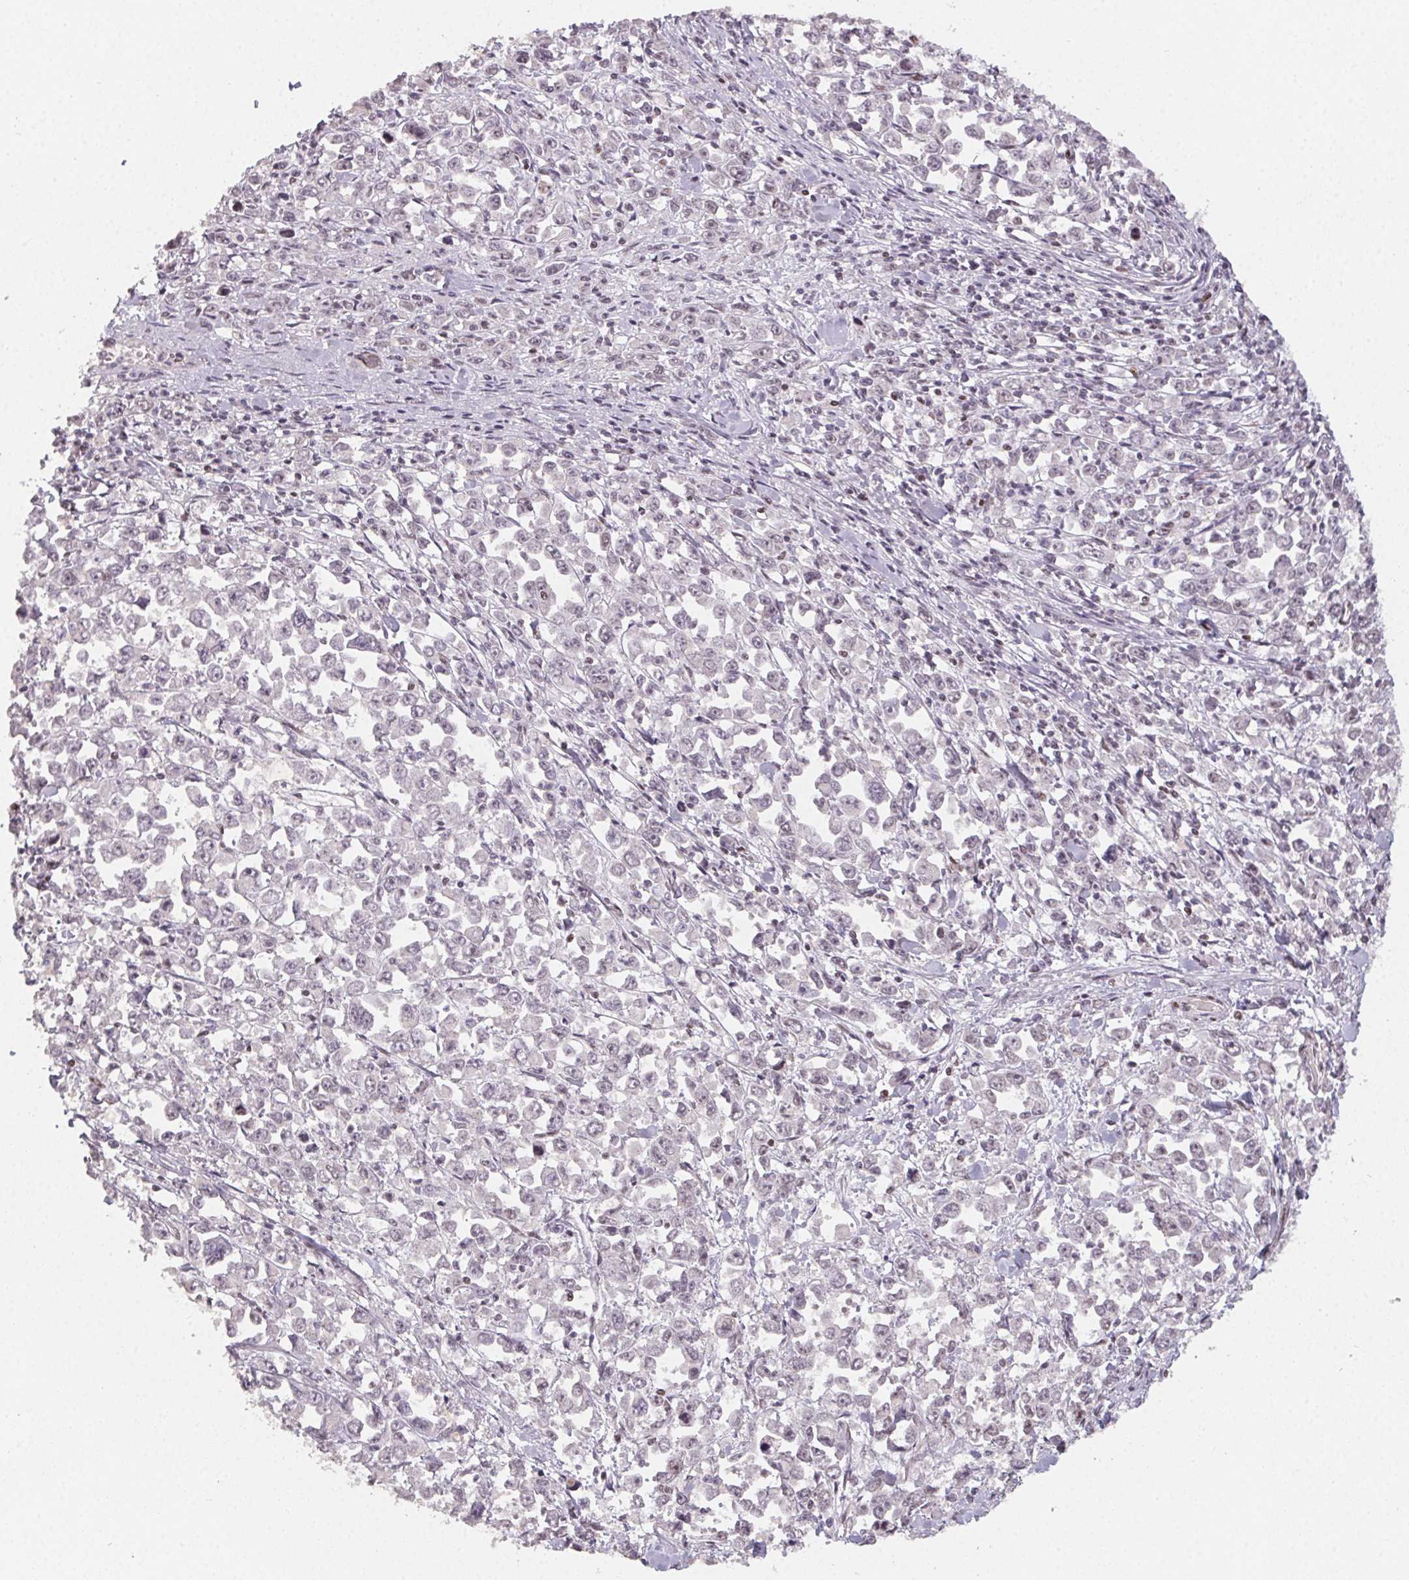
{"staining": {"intensity": "negative", "quantity": "none", "location": "none"}, "tissue": "stomach cancer", "cell_type": "Tumor cells", "image_type": "cancer", "snomed": [{"axis": "morphology", "description": "Adenocarcinoma, NOS"}, {"axis": "topography", "description": "Stomach, upper"}], "caption": "Tumor cells are negative for protein expression in human stomach cancer. The staining was performed using DAB to visualize the protein expression in brown, while the nuclei were stained in blue with hematoxylin (Magnification: 20x).", "gene": "KMT2A", "patient": {"sex": "male", "age": 70}}